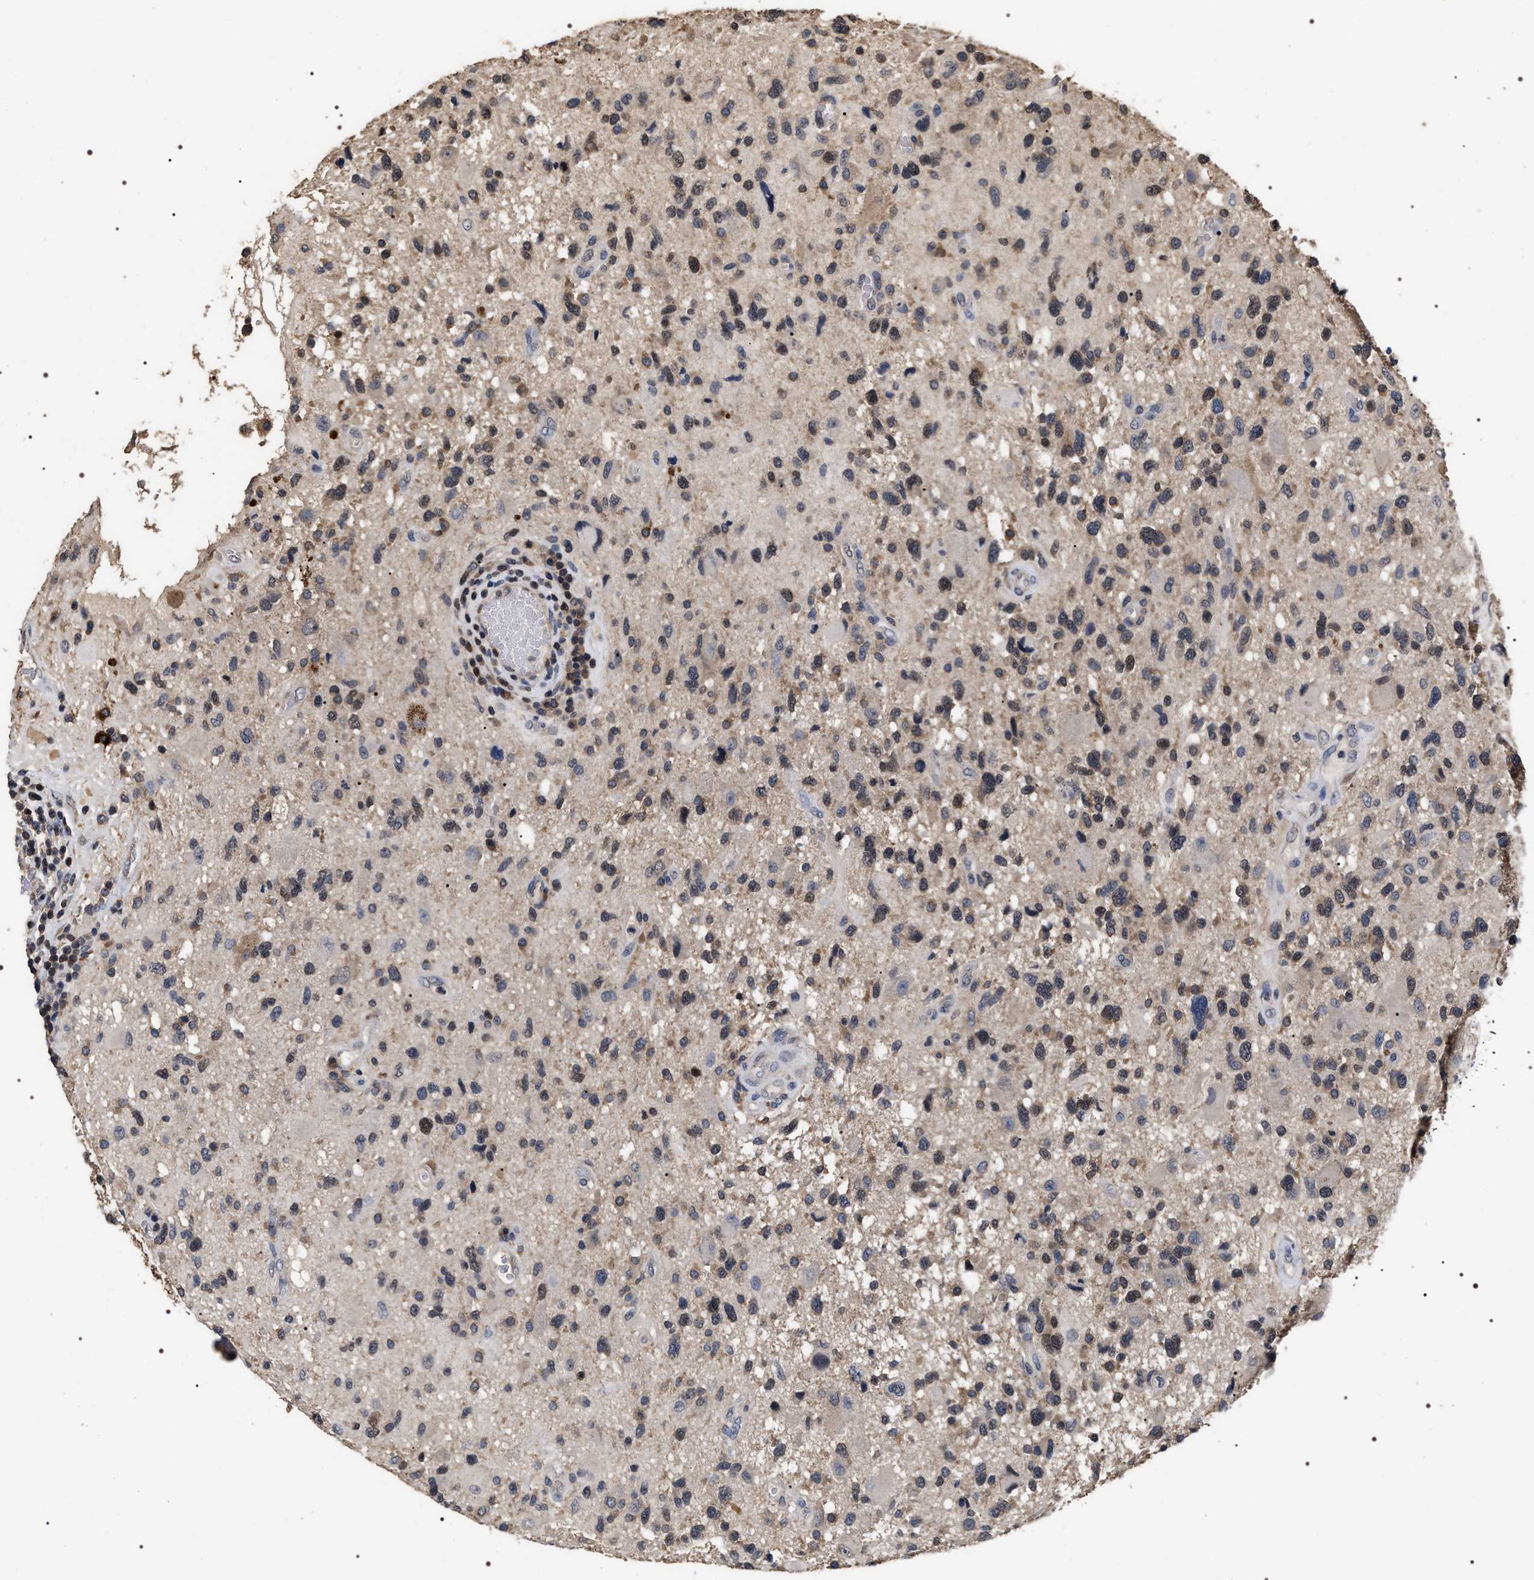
{"staining": {"intensity": "moderate", "quantity": "25%-75%", "location": "nuclear"}, "tissue": "glioma", "cell_type": "Tumor cells", "image_type": "cancer", "snomed": [{"axis": "morphology", "description": "Glioma, malignant, High grade"}, {"axis": "topography", "description": "Brain"}], "caption": "Immunohistochemistry staining of malignant glioma (high-grade), which exhibits medium levels of moderate nuclear expression in about 25%-75% of tumor cells indicating moderate nuclear protein expression. The staining was performed using DAB (brown) for protein detection and nuclei were counterstained in hematoxylin (blue).", "gene": "UPF3A", "patient": {"sex": "male", "age": 33}}